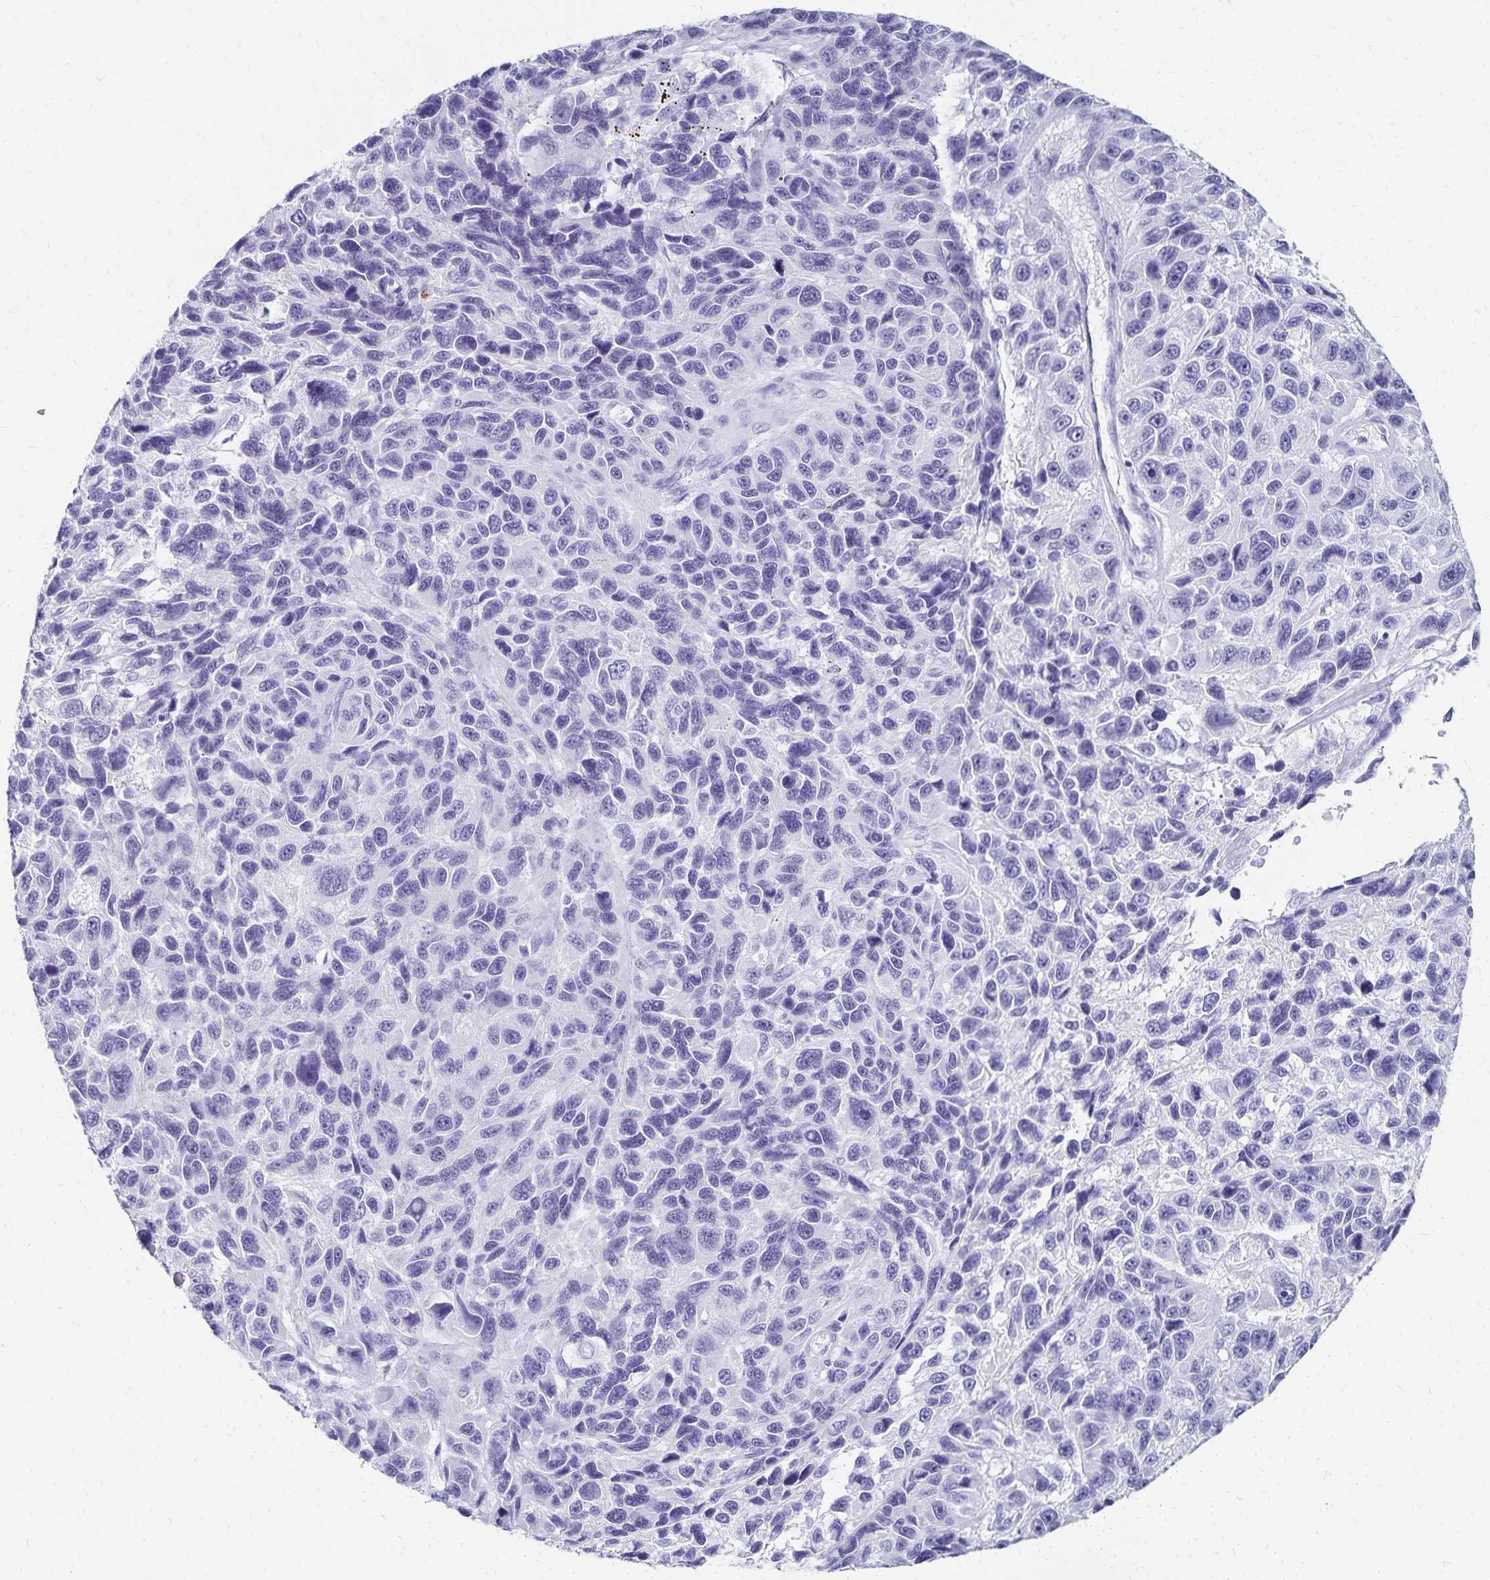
{"staining": {"intensity": "negative", "quantity": "none", "location": "none"}, "tissue": "melanoma", "cell_type": "Tumor cells", "image_type": "cancer", "snomed": [{"axis": "morphology", "description": "Malignant melanoma, NOS"}, {"axis": "topography", "description": "Skin"}], "caption": "Immunohistochemistry (IHC) photomicrograph of neoplastic tissue: human malignant melanoma stained with DAB (3,3'-diaminobenzidine) demonstrates no significant protein staining in tumor cells.", "gene": "GIP", "patient": {"sex": "male", "age": 53}}